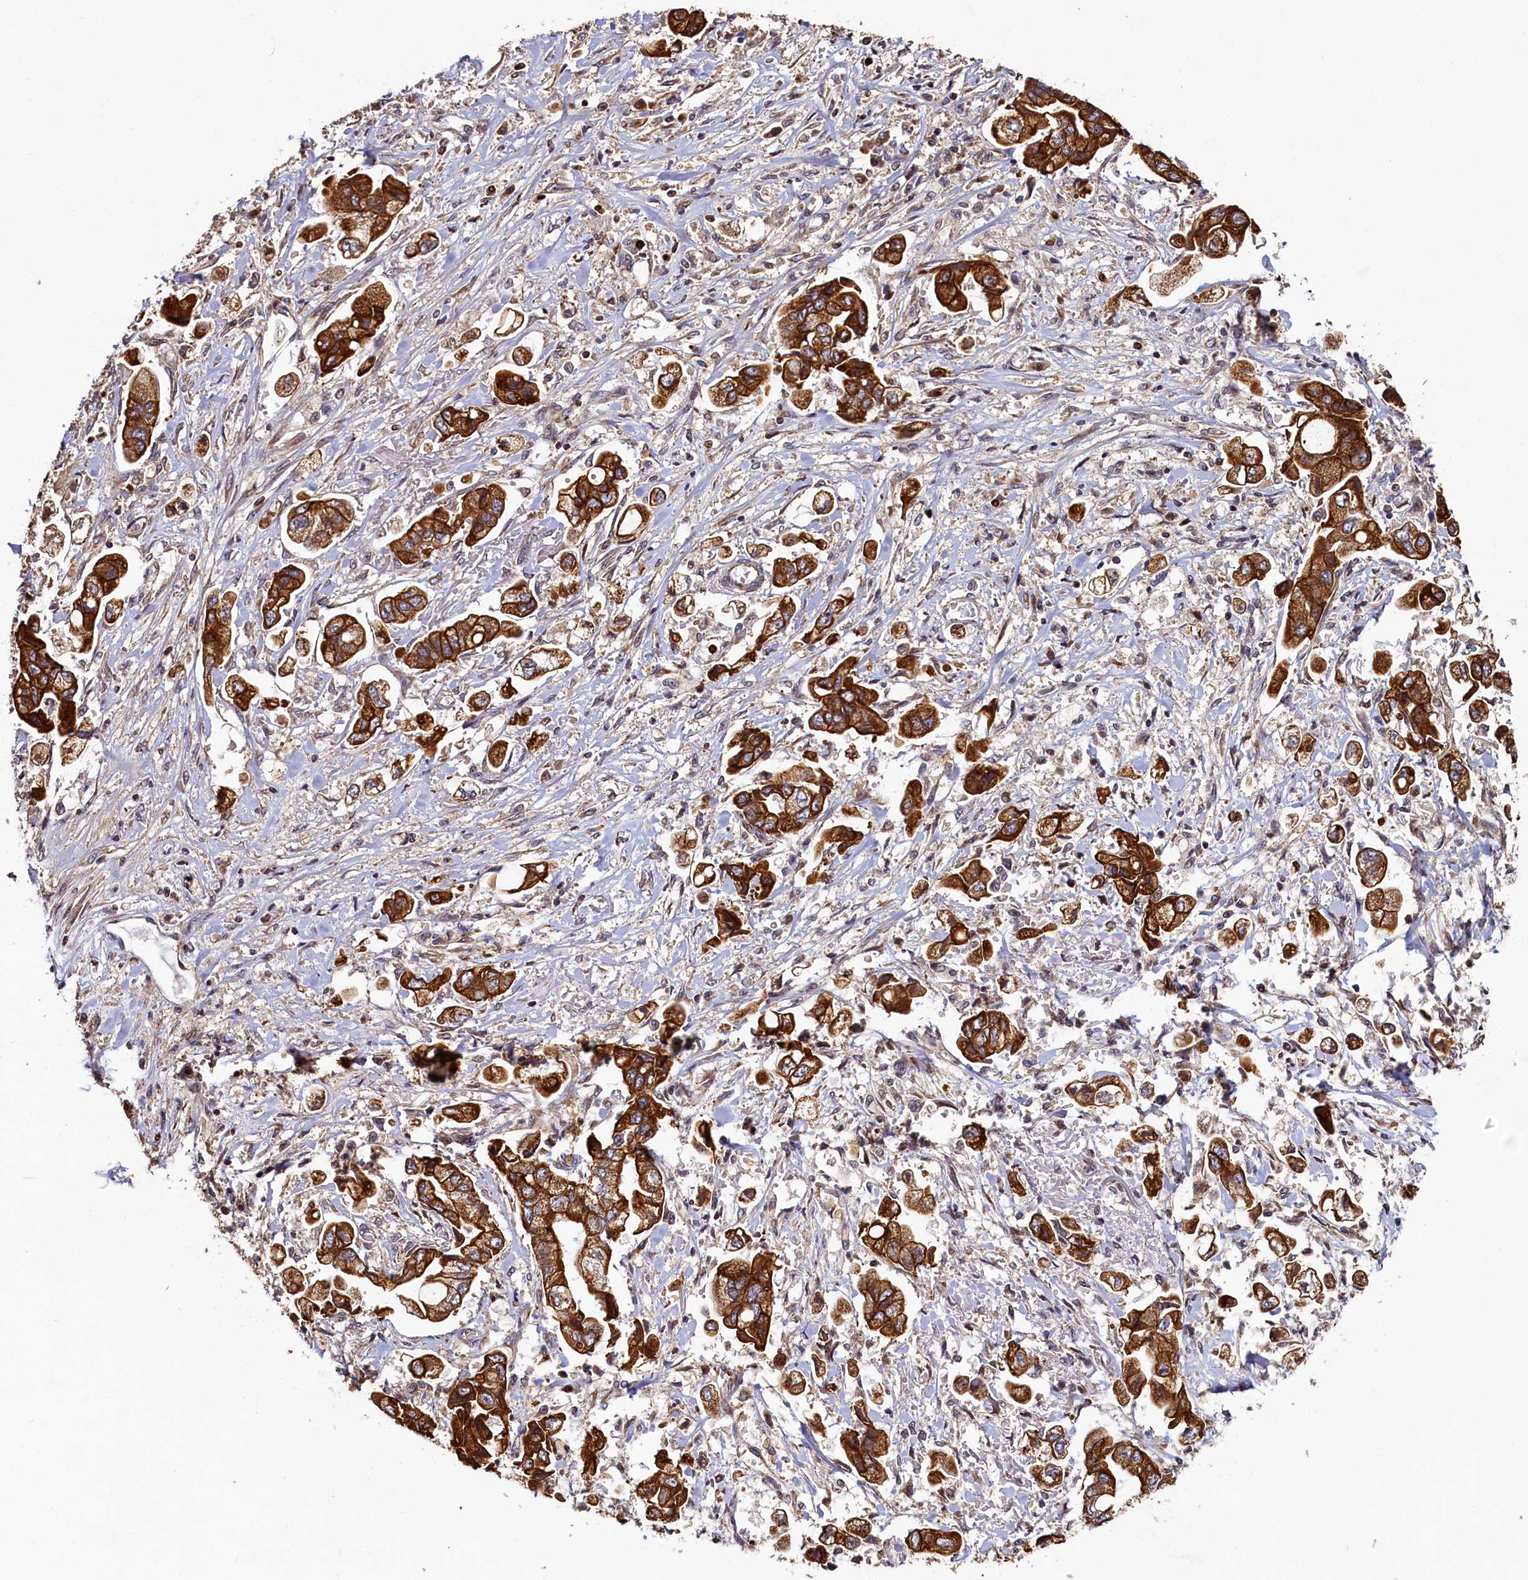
{"staining": {"intensity": "strong", "quantity": ">75%", "location": "cytoplasmic/membranous"}, "tissue": "stomach cancer", "cell_type": "Tumor cells", "image_type": "cancer", "snomed": [{"axis": "morphology", "description": "Adenocarcinoma, NOS"}, {"axis": "topography", "description": "Stomach"}], "caption": "Protein staining of stomach cancer tissue reveals strong cytoplasmic/membranous staining in approximately >75% of tumor cells.", "gene": "NCKAP5L", "patient": {"sex": "male", "age": 62}}